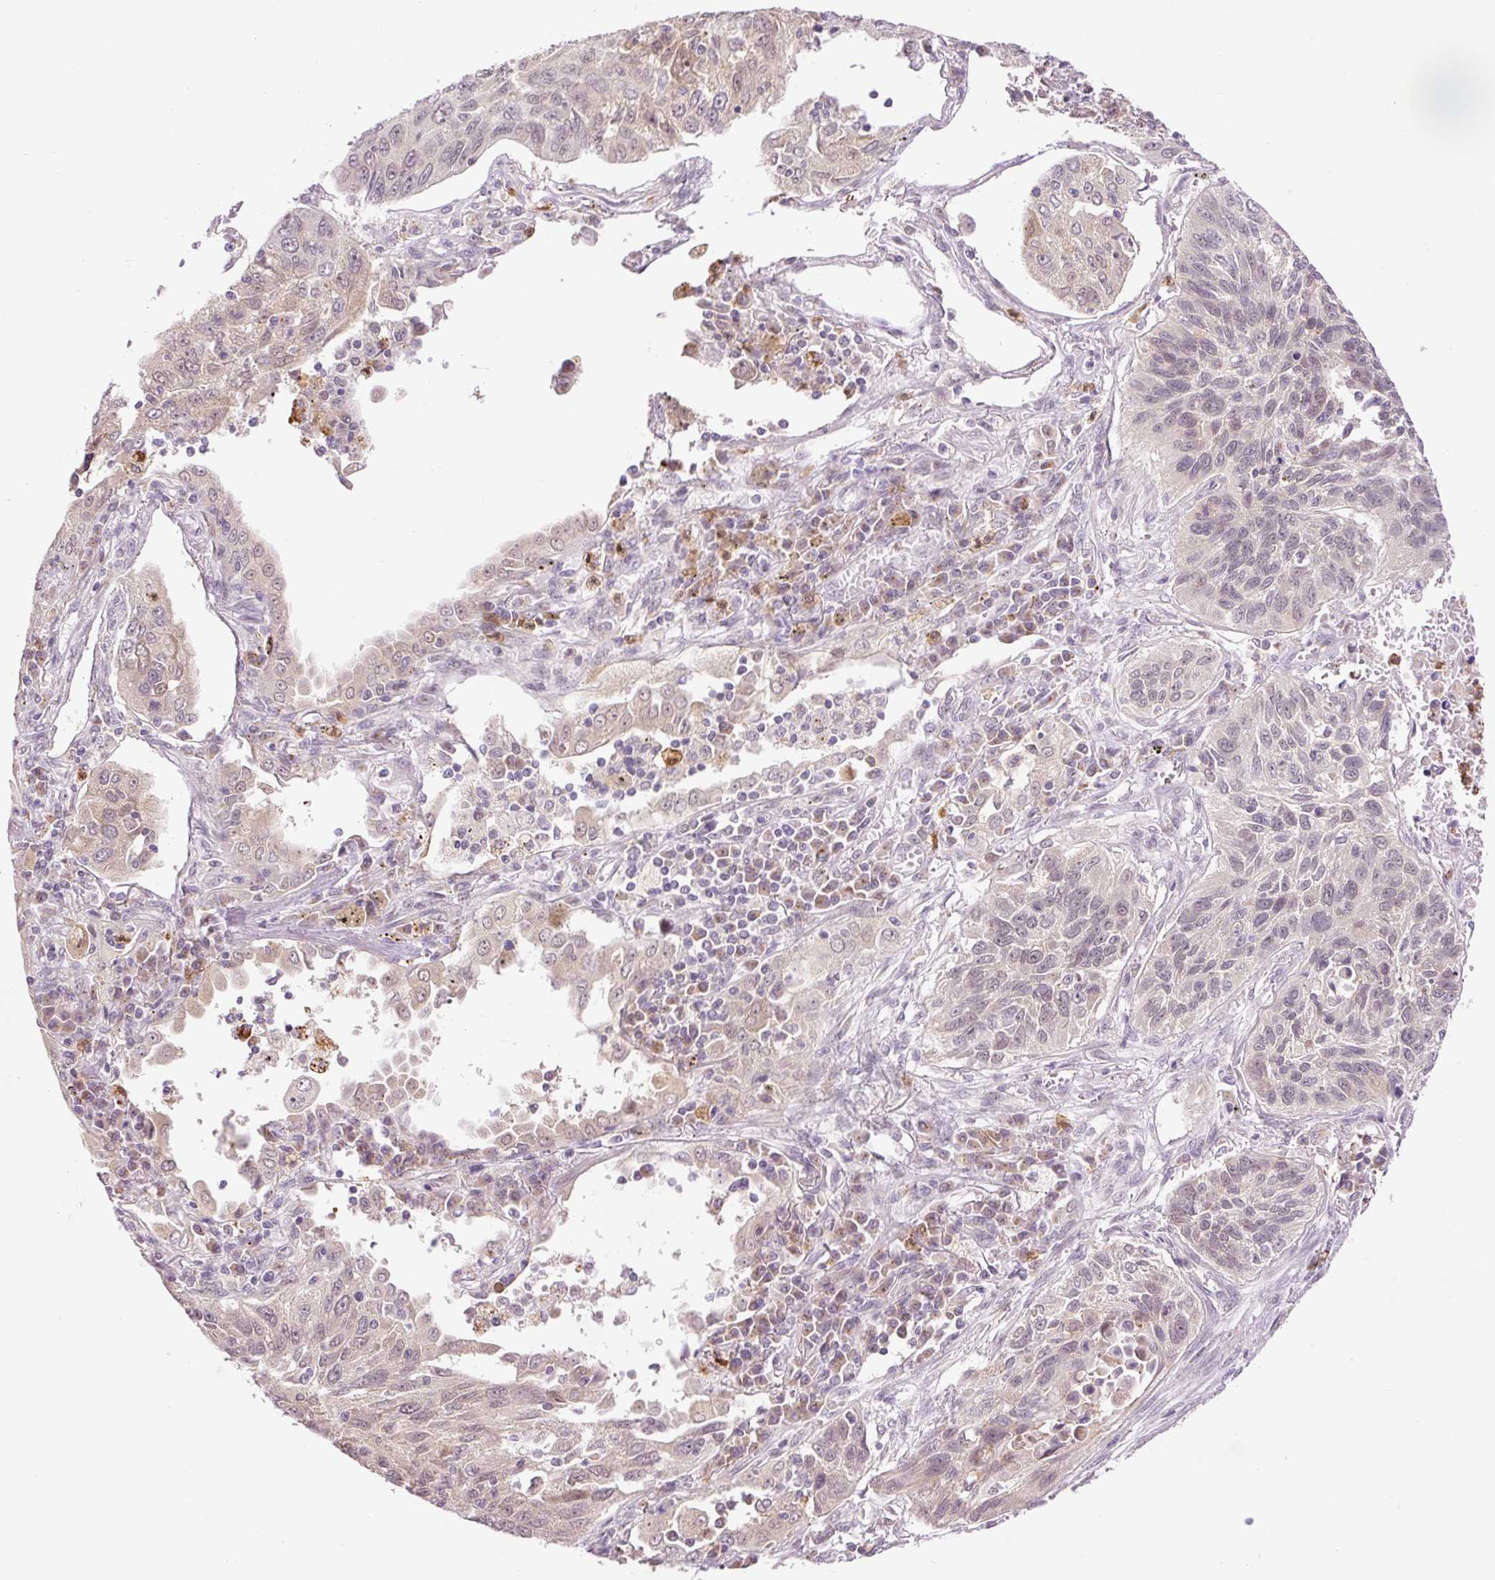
{"staining": {"intensity": "weak", "quantity": "<25%", "location": "cytoplasmic/membranous"}, "tissue": "lung cancer", "cell_type": "Tumor cells", "image_type": "cancer", "snomed": [{"axis": "morphology", "description": "Squamous cell carcinoma, NOS"}, {"axis": "topography", "description": "Lung"}], "caption": "The image demonstrates no significant expression in tumor cells of lung cancer (squamous cell carcinoma). The staining was performed using DAB (3,3'-diaminobenzidine) to visualize the protein expression in brown, while the nuclei were stained in blue with hematoxylin (Magnification: 20x).", "gene": "PRDX5", "patient": {"sex": "female", "age": 66}}